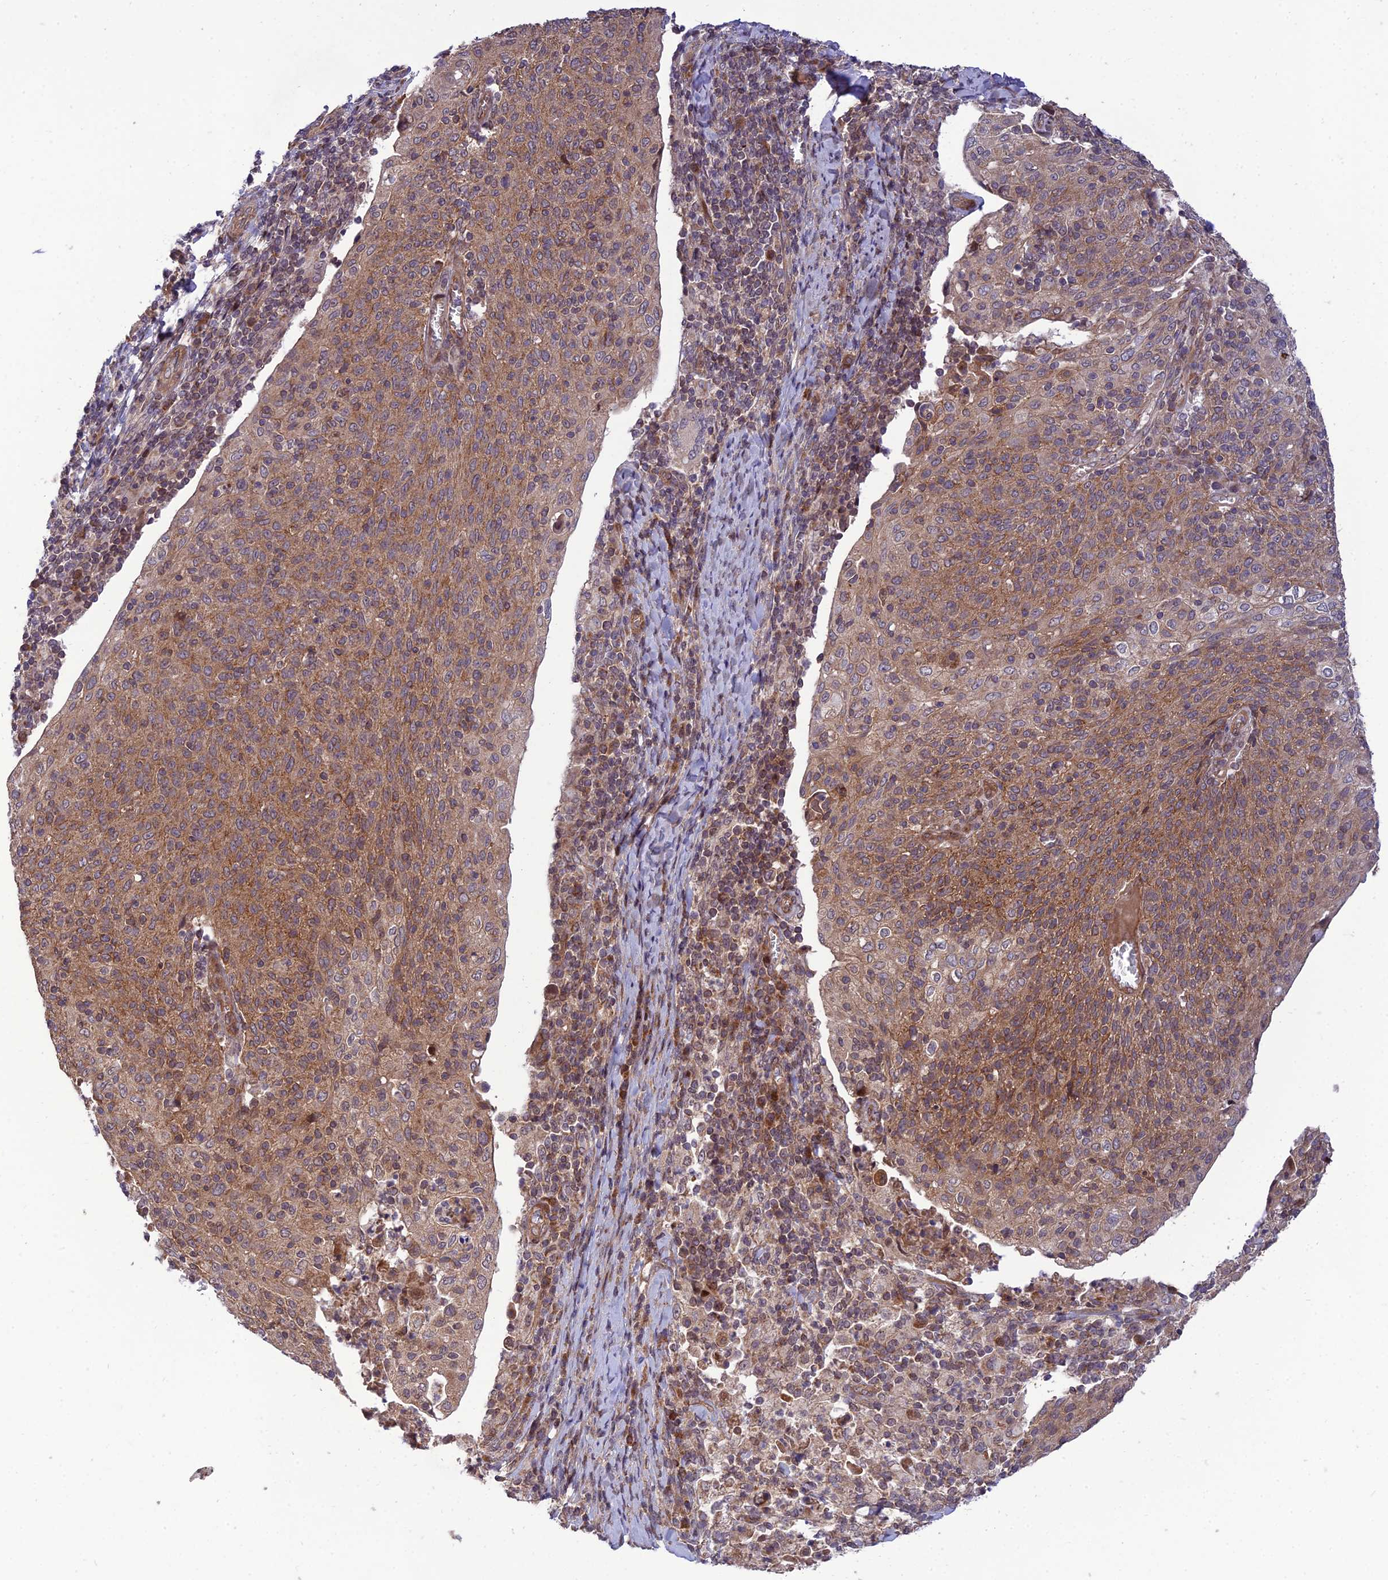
{"staining": {"intensity": "moderate", "quantity": ">75%", "location": "cytoplasmic/membranous"}, "tissue": "cervical cancer", "cell_type": "Tumor cells", "image_type": "cancer", "snomed": [{"axis": "morphology", "description": "Squamous cell carcinoma, NOS"}, {"axis": "topography", "description": "Cervix"}], "caption": "IHC histopathology image of neoplastic tissue: cervical cancer (squamous cell carcinoma) stained using IHC exhibits medium levels of moderate protein expression localized specifically in the cytoplasmic/membranous of tumor cells, appearing as a cytoplasmic/membranous brown color.", "gene": "PLEKHG2", "patient": {"sex": "female", "age": 52}}